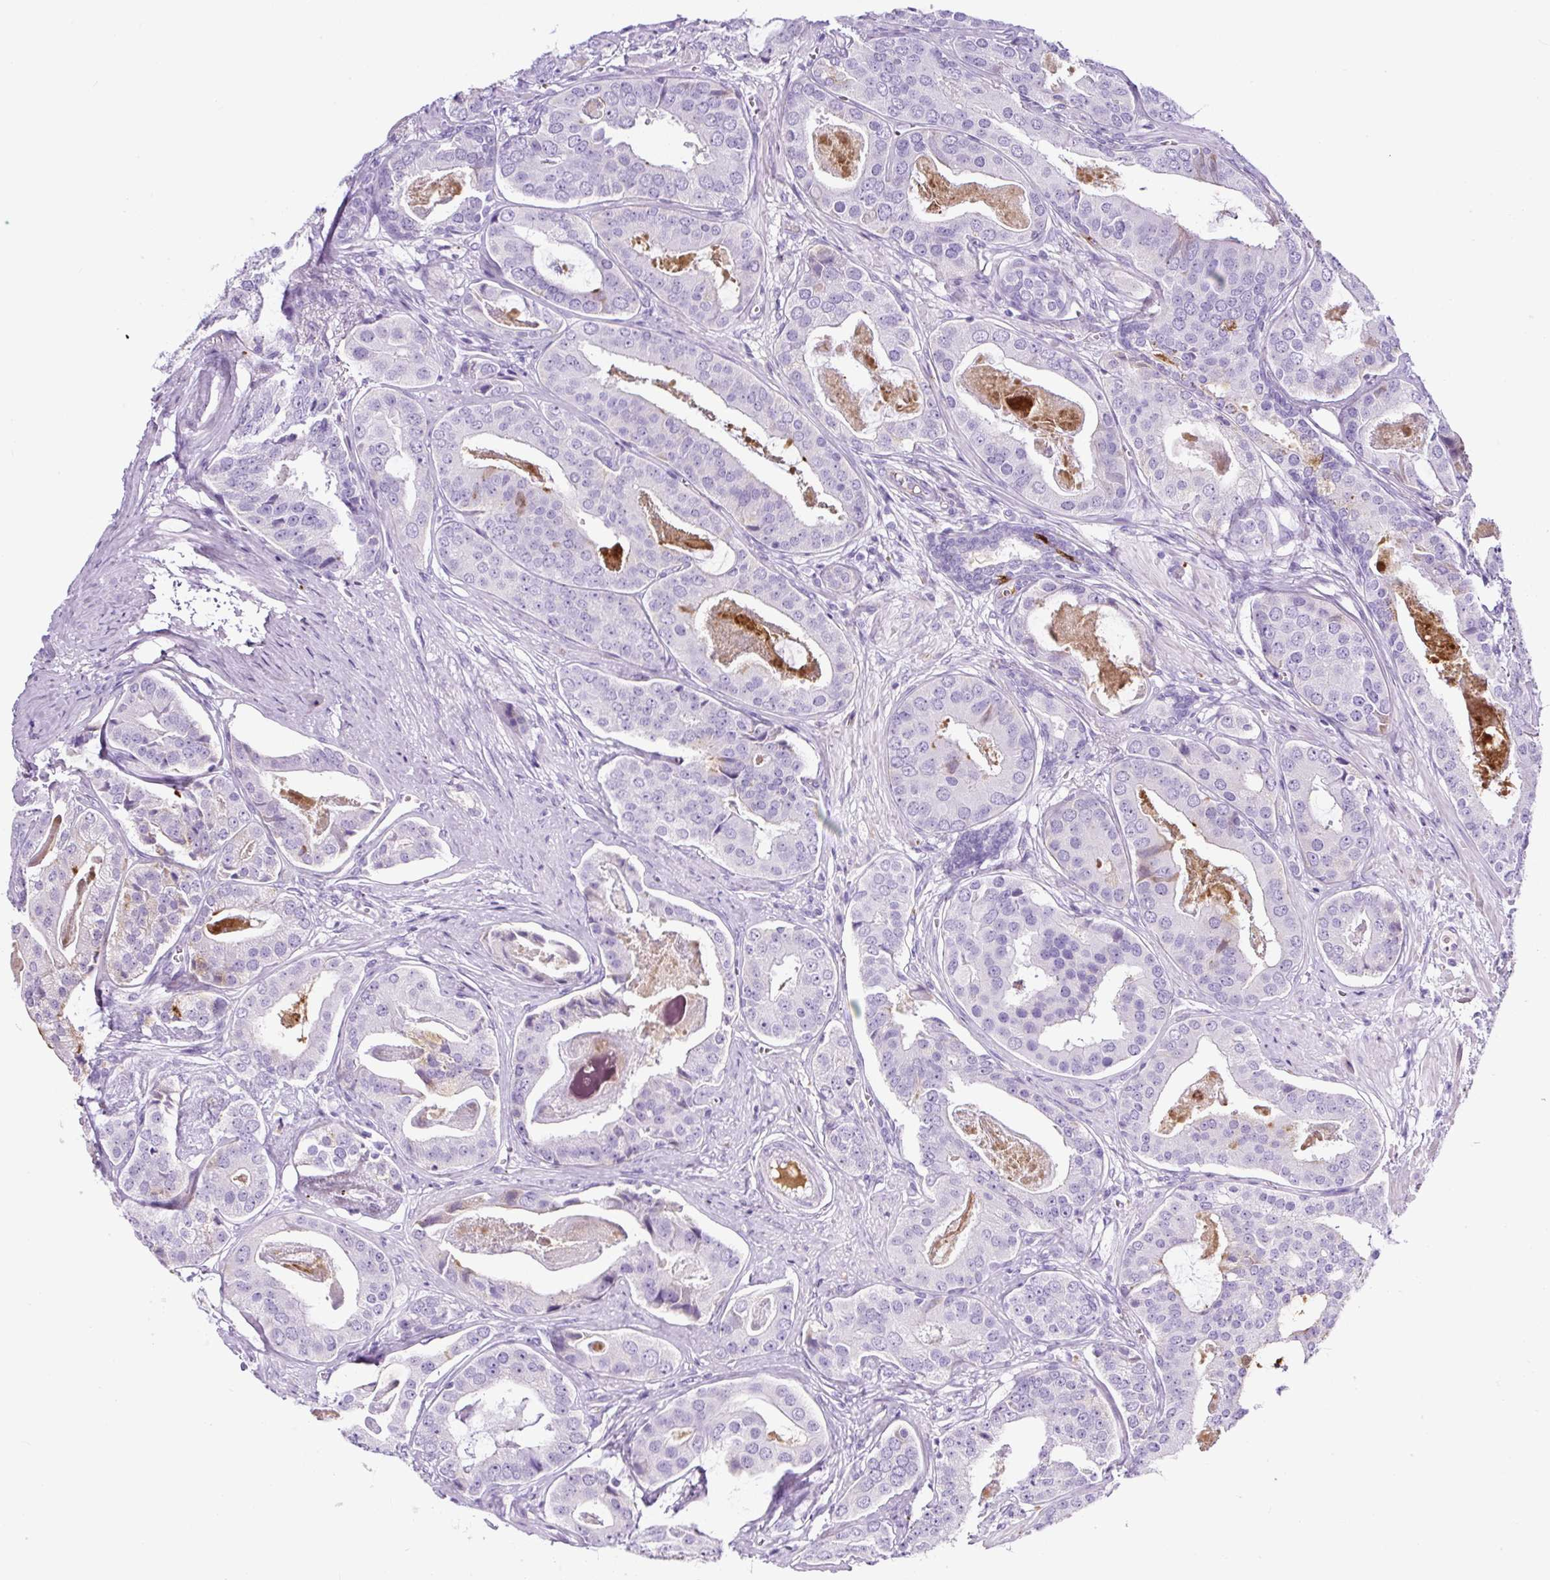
{"staining": {"intensity": "negative", "quantity": "none", "location": "none"}, "tissue": "prostate cancer", "cell_type": "Tumor cells", "image_type": "cancer", "snomed": [{"axis": "morphology", "description": "Adenocarcinoma, High grade"}, {"axis": "topography", "description": "Prostate"}], "caption": "Immunohistochemical staining of human adenocarcinoma (high-grade) (prostate) displays no significant staining in tumor cells. The staining is performed using DAB brown chromogen with nuclei counter-stained in using hematoxylin.", "gene": "TMEM200B", "patient": {"sex": "male", "age": 71}}